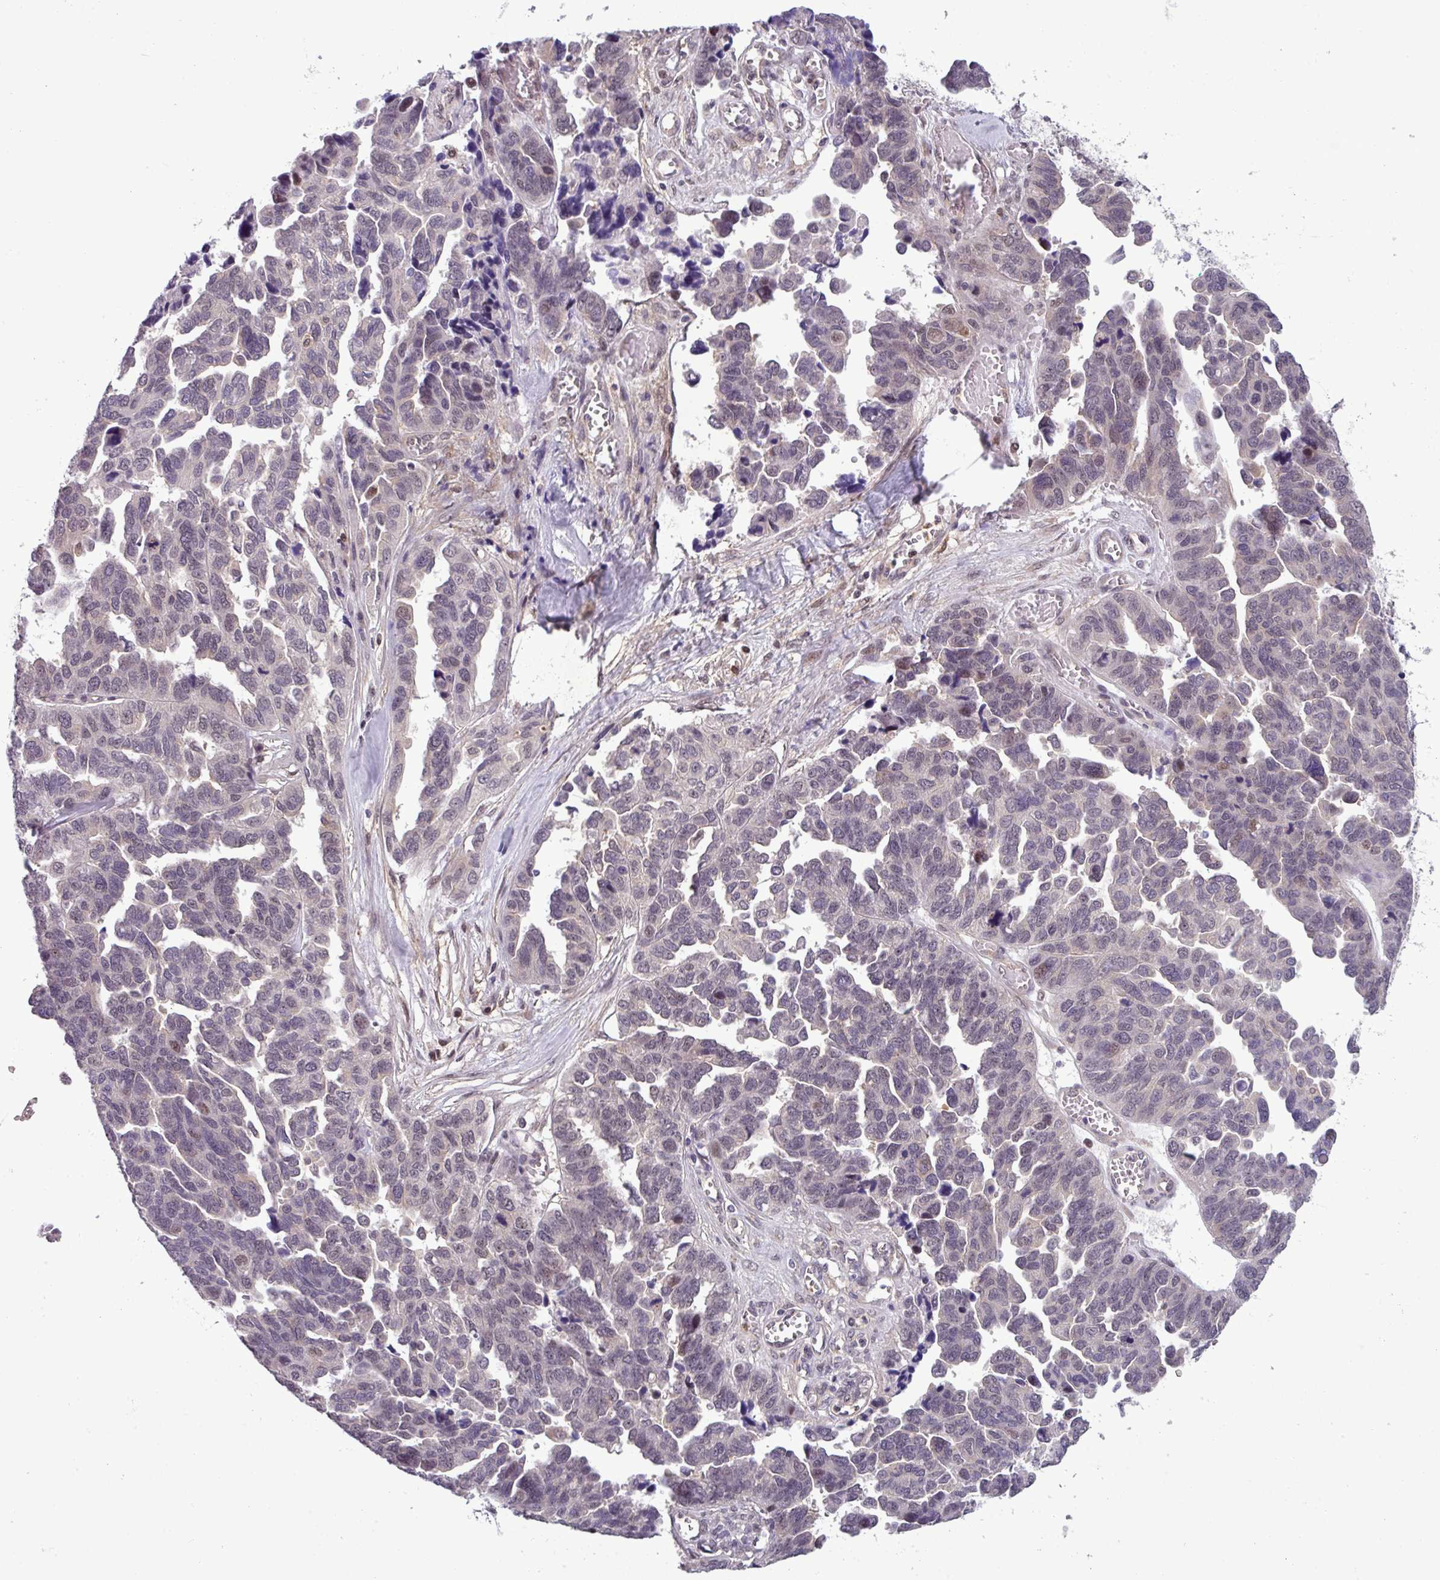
{"staining": {"intensity": "weak", "quantity": "<25%", "location": "nuclear"}, "tissue": "ovarian cancer", "cell_type": "Tumor cells", "image_type": "cancer", "snomed": [{"axis": "morphology", "description": "Cystadenocarcinoma, serous, NOS"}, {"axis": "topography", "description": "Ovary"}], "caption": "A histopathology image of human ovarian cancer is negative for staining in tumor cells.", "gene": "NPFFR1", "patient": {"sex": "female", "age": 64}}